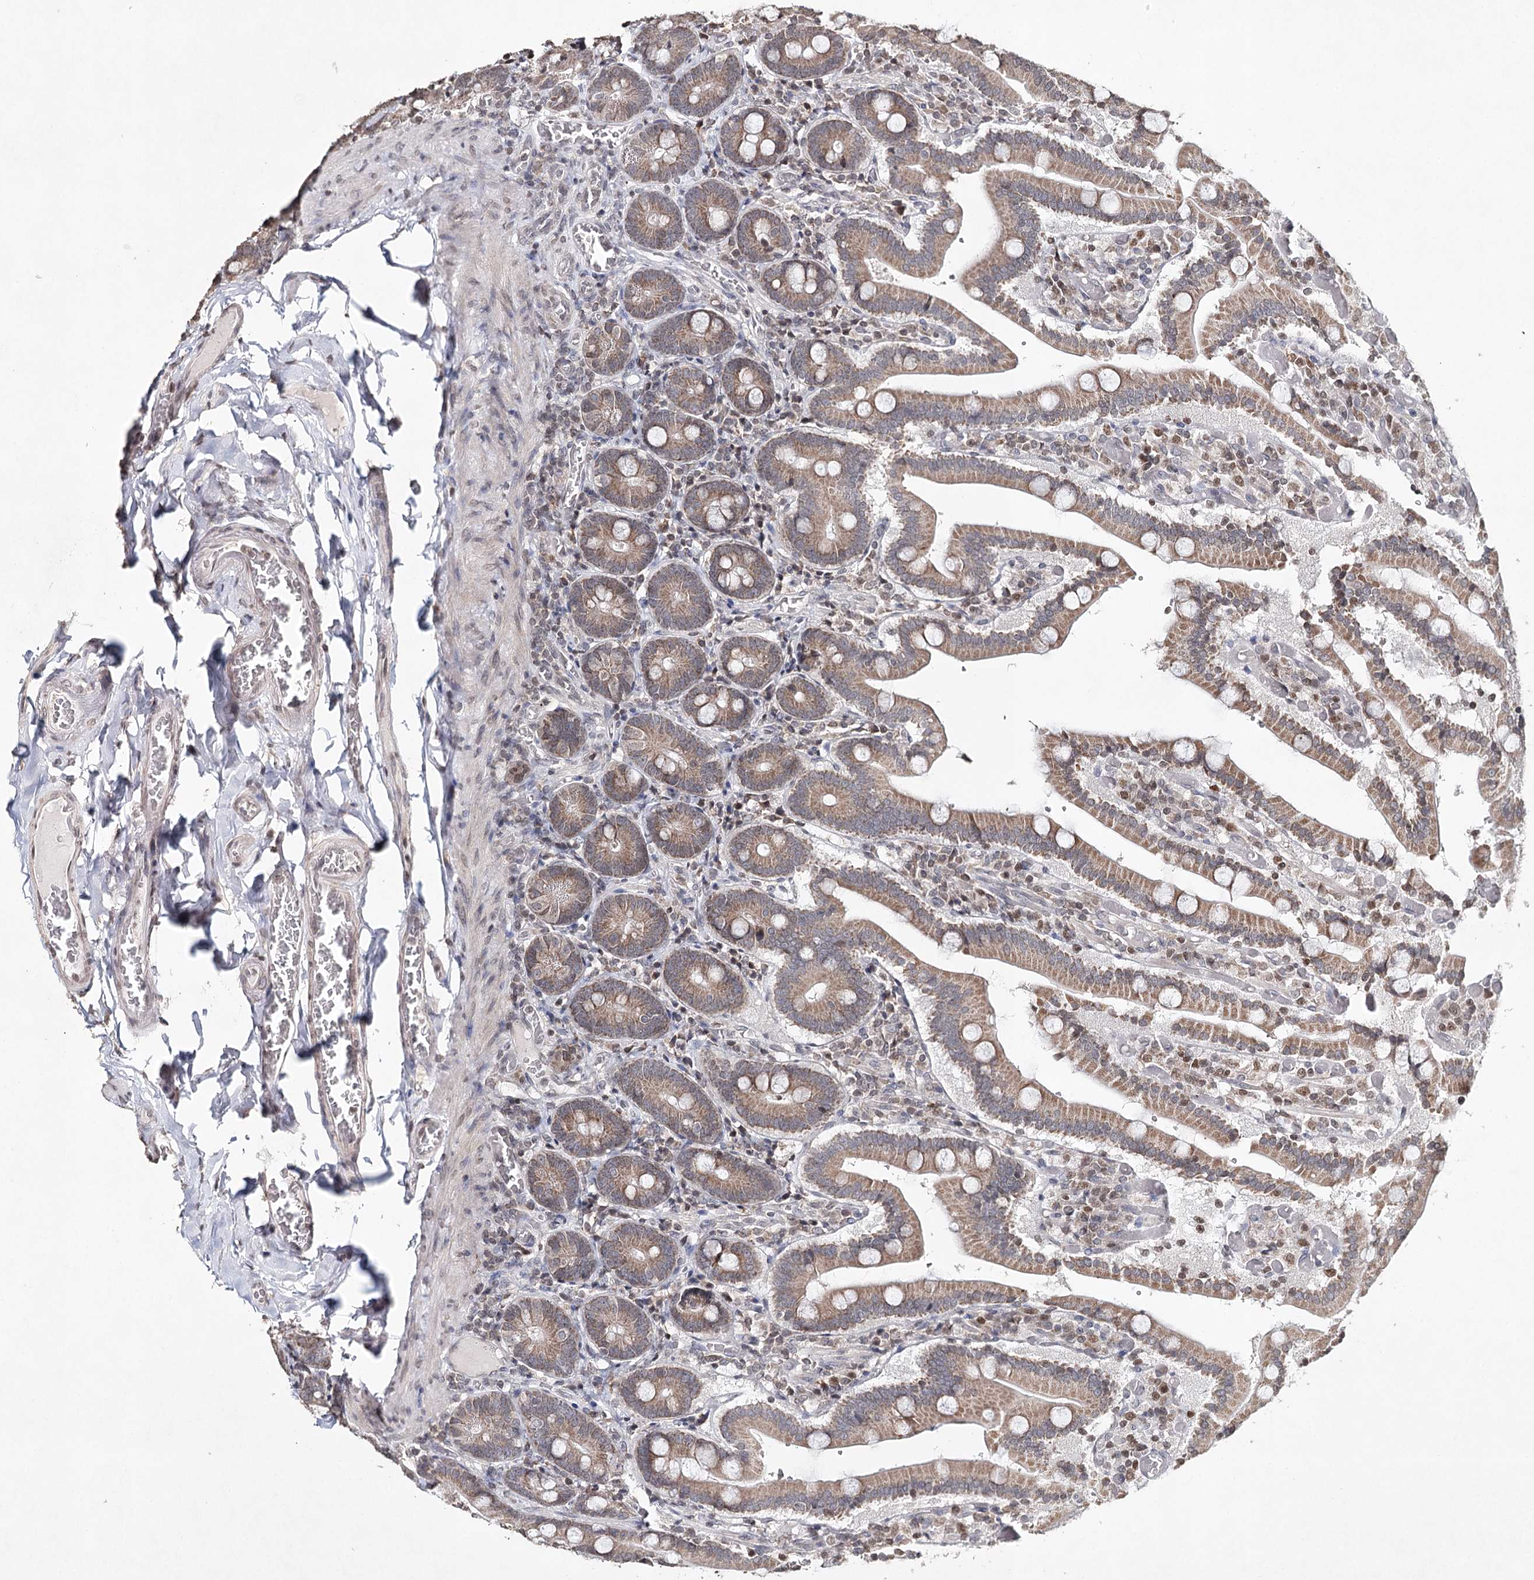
{"staining": {"intensity": "moderate", "quantity": ">75%", "location": "cytoplasmic/membranous"}, "tissue": "duodenum", "cell_type": "Glandular cells", "image_type": "normal", "snomed": [{"axis": "morphology", "description": "Normal tissue, NOS"}, {"axis": "topography", "description": "Duodenum"}], "caption": "This is an image of immunohistochemistry staining of normal duodenum, which shows moderate expression in the cytoplasmic/membranous of glandular cells.", "gene": "ICOS", "patient": {"sex": "female", "age": 62}}